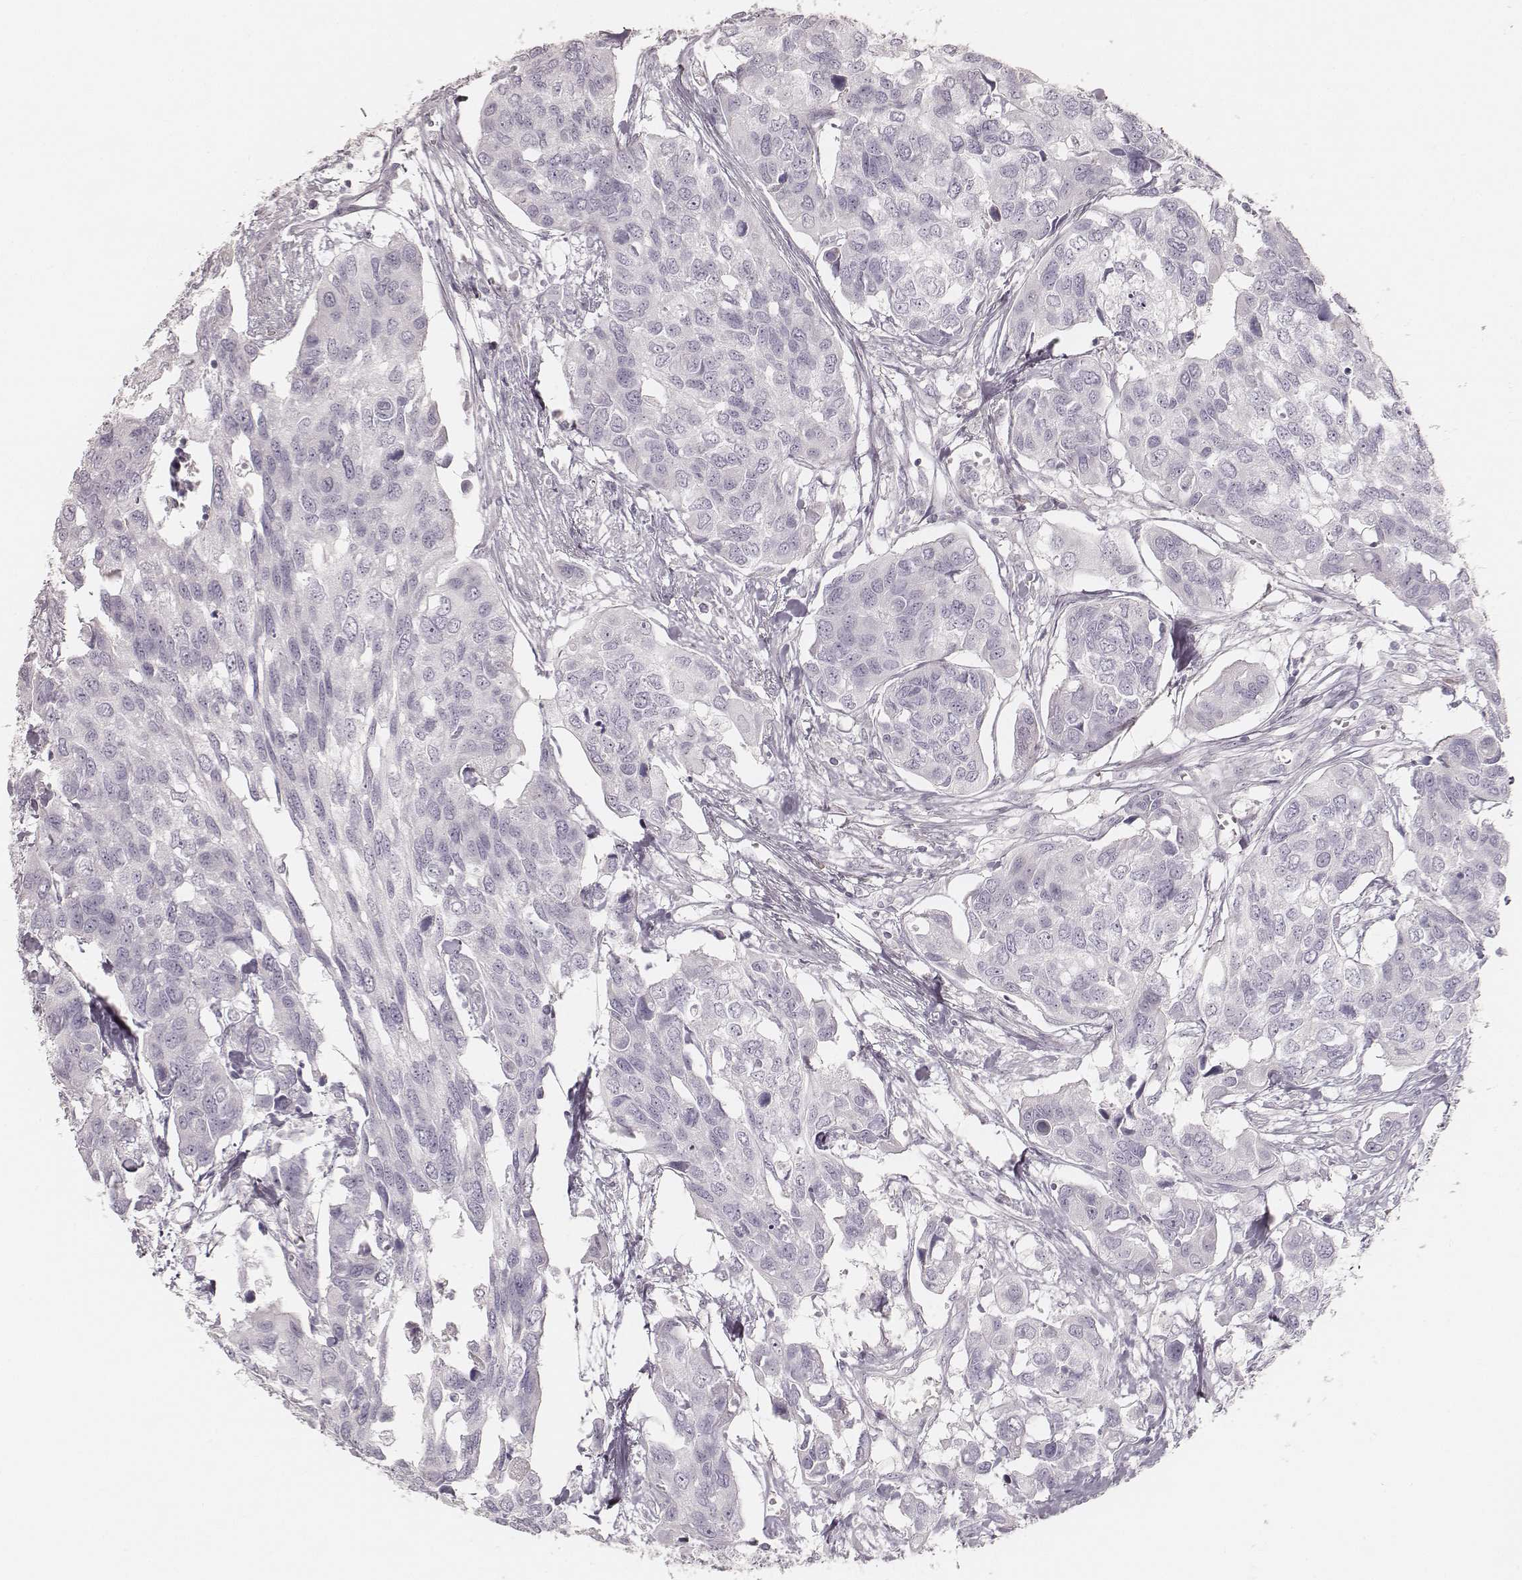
{"staining": {"intensity": "negative", "quantity": "none", "location": "none"}, "tissue": "urothelial cancer", "cell_type": "Tumor cells", "image_type": "cancer", "snomed": [{"axis": "morphology", "description": "Urothelial carcinoma, High grade"}, {"axis": "topography", "description": "Urinary bladder"}], "caption": "Urothelial carcinoma (high-grade) was stained to show a protein in brown. There is no significant positivity in tumor cells. Brightfield microscopy of IHC stained with DAB (3,3'-diaminobenzidine) (brown) and hematoxylin (blue), captured at high magnification.", "gene": "KRT82", "patient": {"sex": "male", "age": 60}}